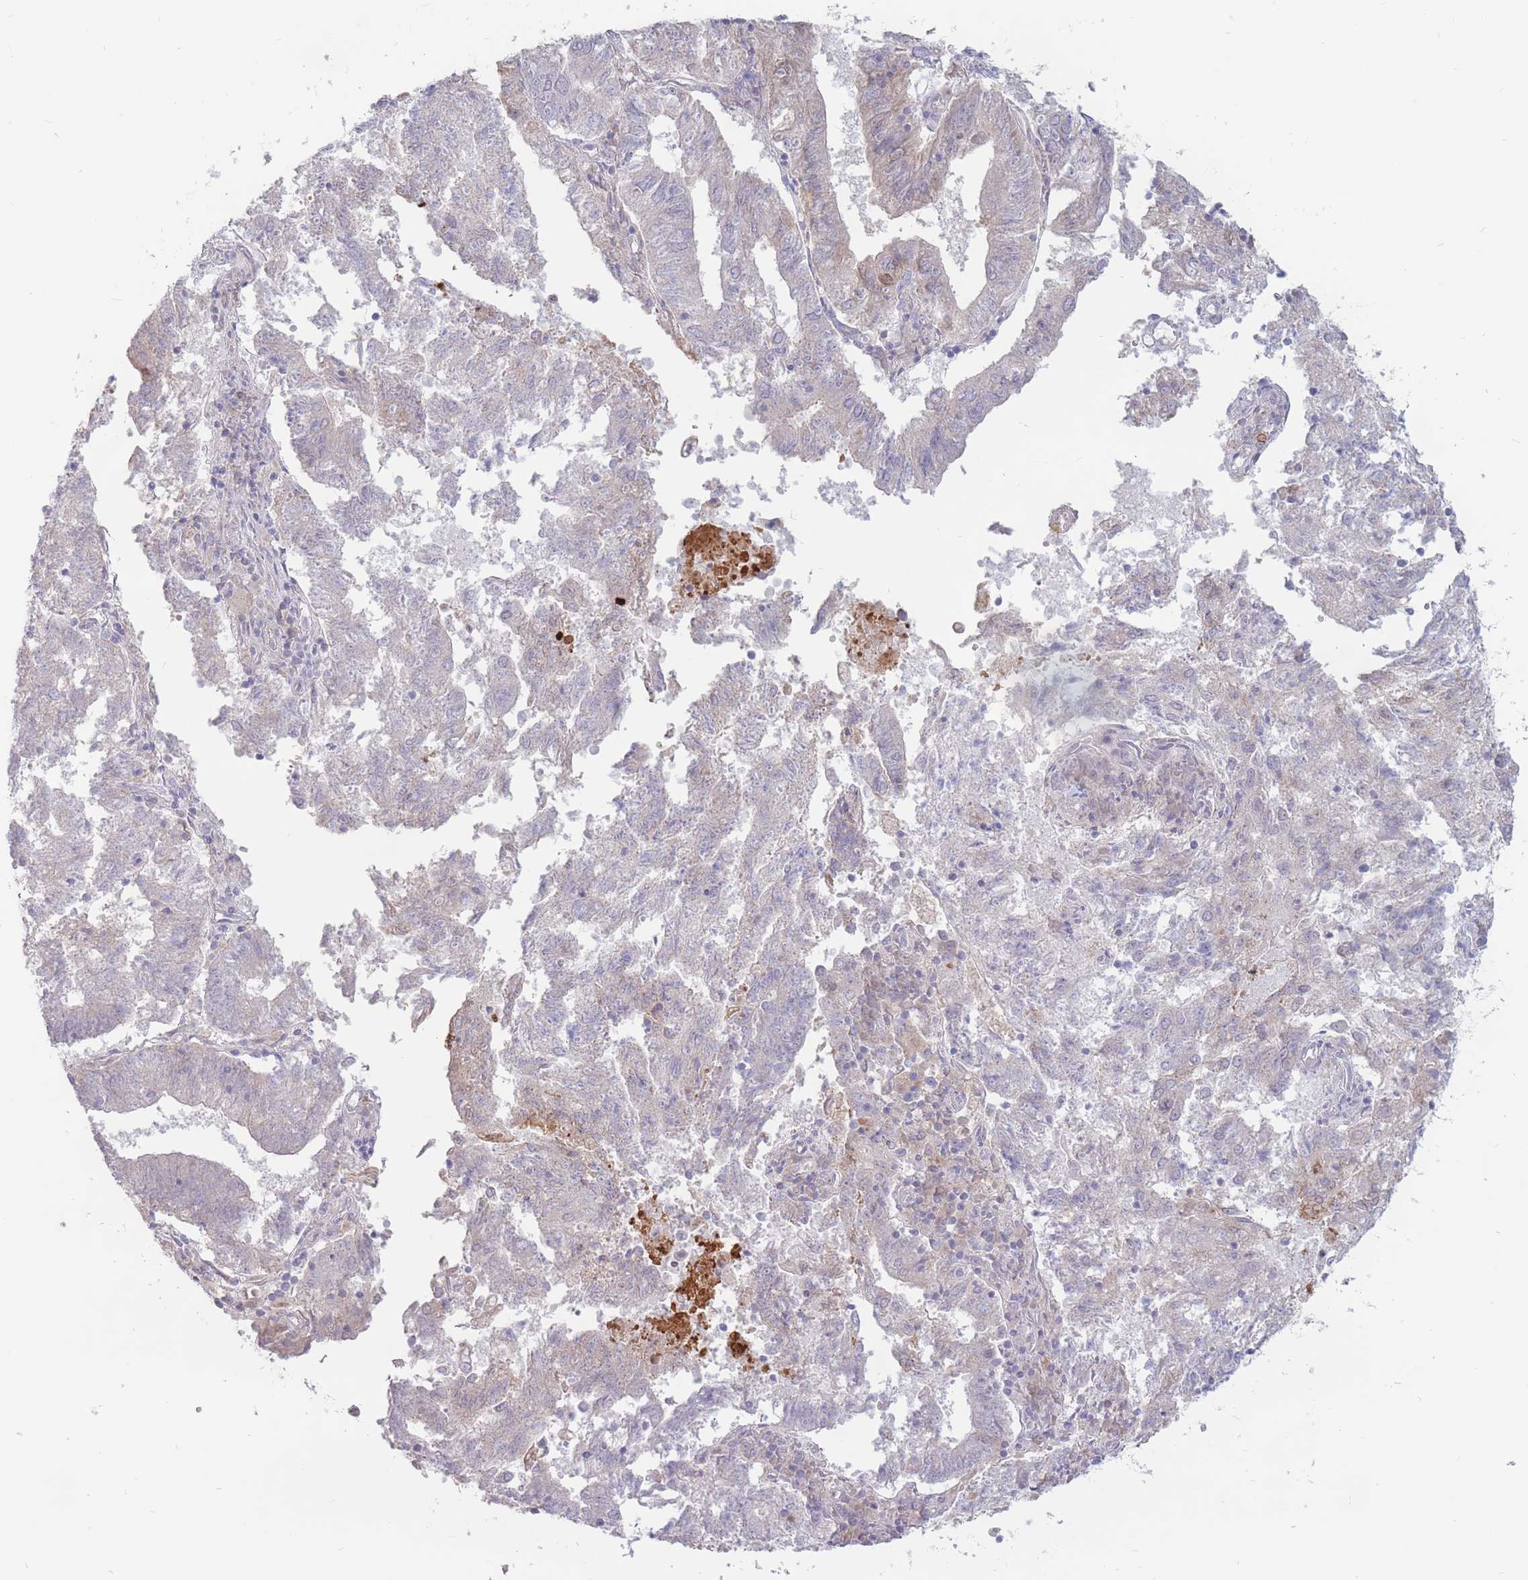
{"staining": {"intensity": "negative", "quantity": "none", "location": "none"}, "tissue": "endometrial cancer", "cell_type": "Tumor cells", "image_type": "cancer", "snomed": [{"axis": "morphology", "description": "Adenocarcinoma, NOS"}, {"axis": "topography", "description": "Endometrium"}], "caption": "This is an immunohistochemistry histopathology image of human adenocarcinoma (endometrial). There is no positivity in tumor cells.", "gene": "PTGDR", "patient": {"sex": "female", "age": 82}}